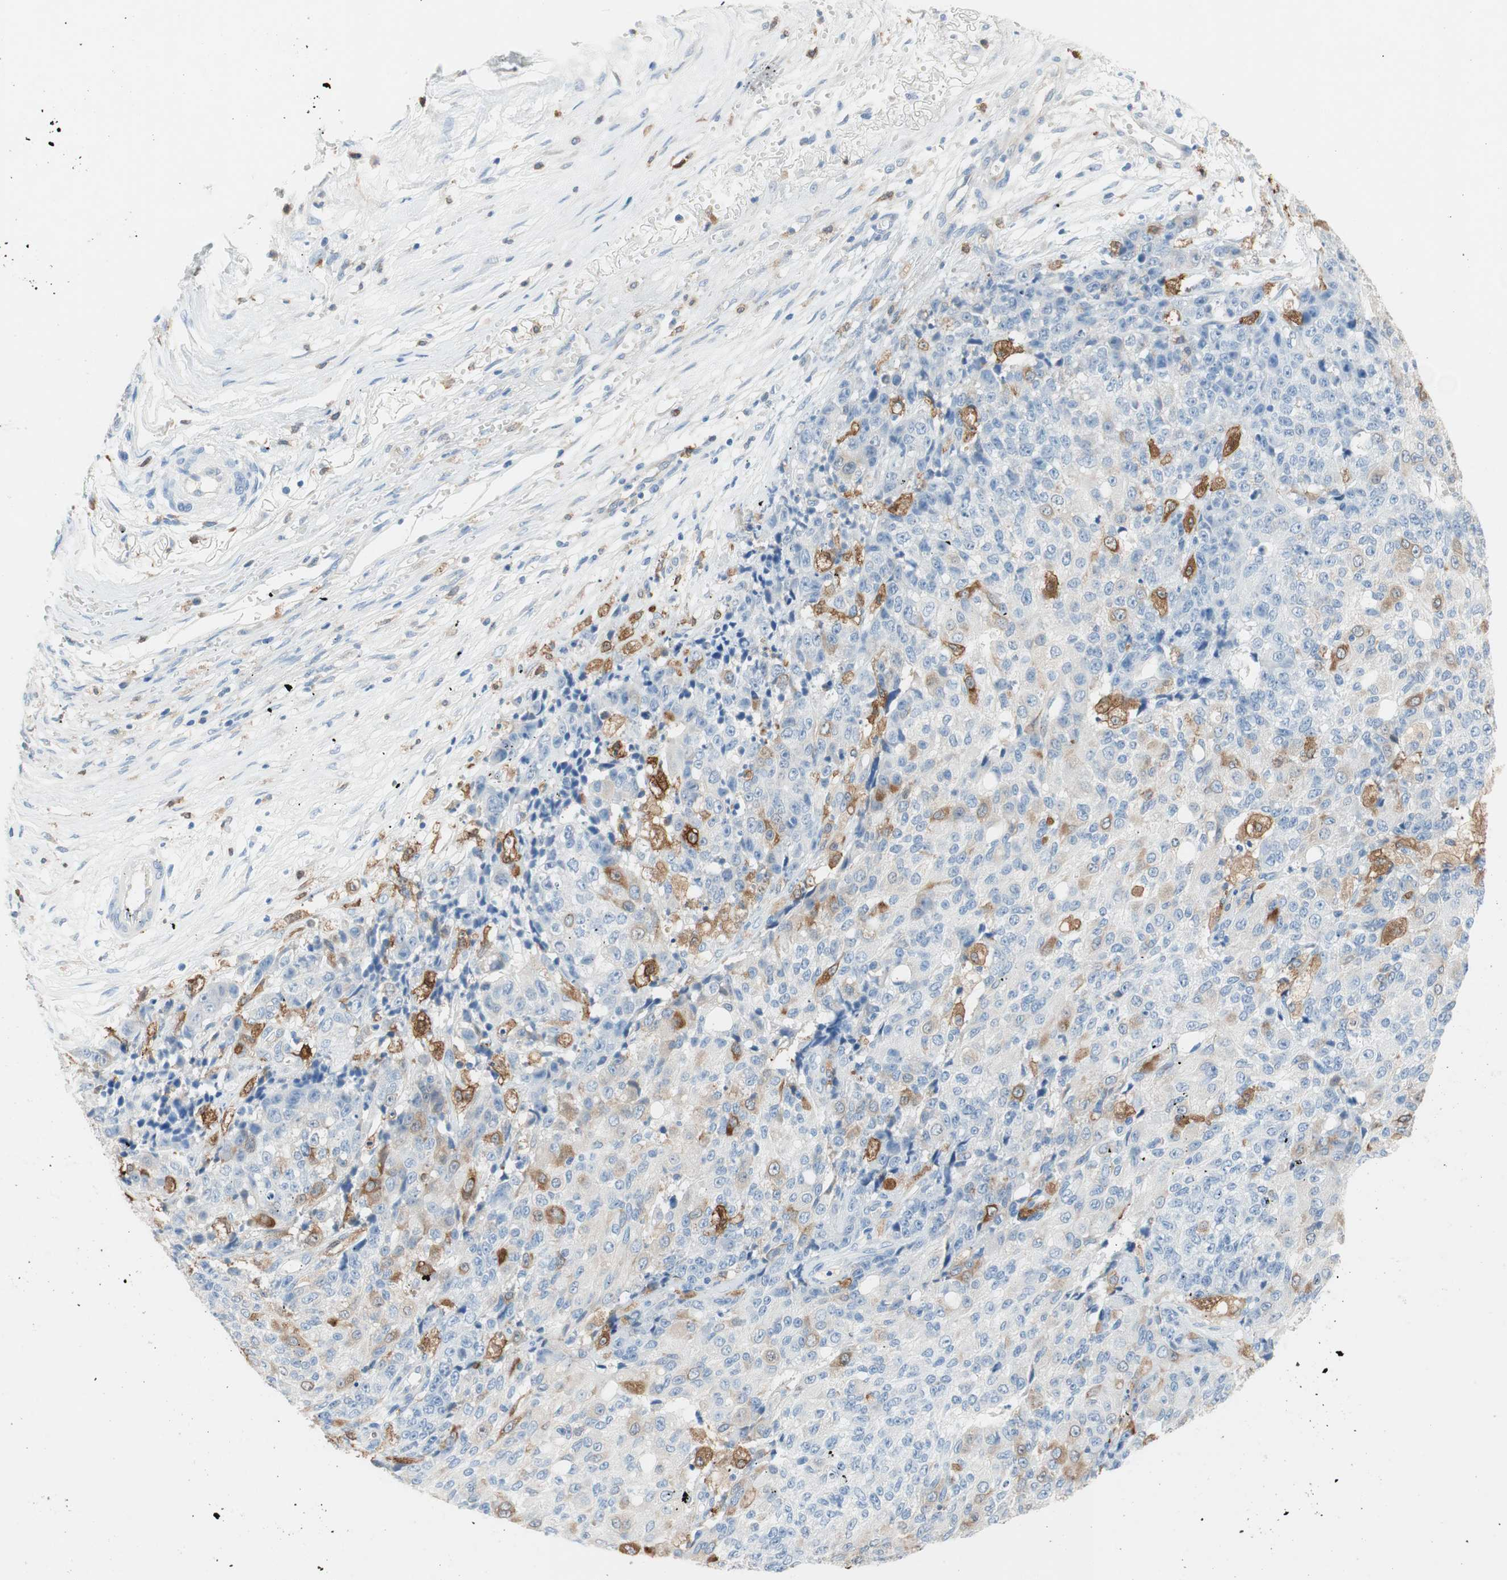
{"staining": {"intensity": "weak", "quantity": "<25%", "location": "cytoplasmic/membranous"}, "tissue": "ovarian cancer", "cell_type": "Tumor cells", "image_type": "cancer", "snomed": [{"axis": "morphology", "description": "Carcinoma, endometroid"}, {"axis": "topography", "description": "Ovary"}], "caption": "Micrograph shows no protein positivity in tumor cells of ovarian cancer tissue.", "gene": "GLUL", "patient": {"sex": "female", "age": 42}}